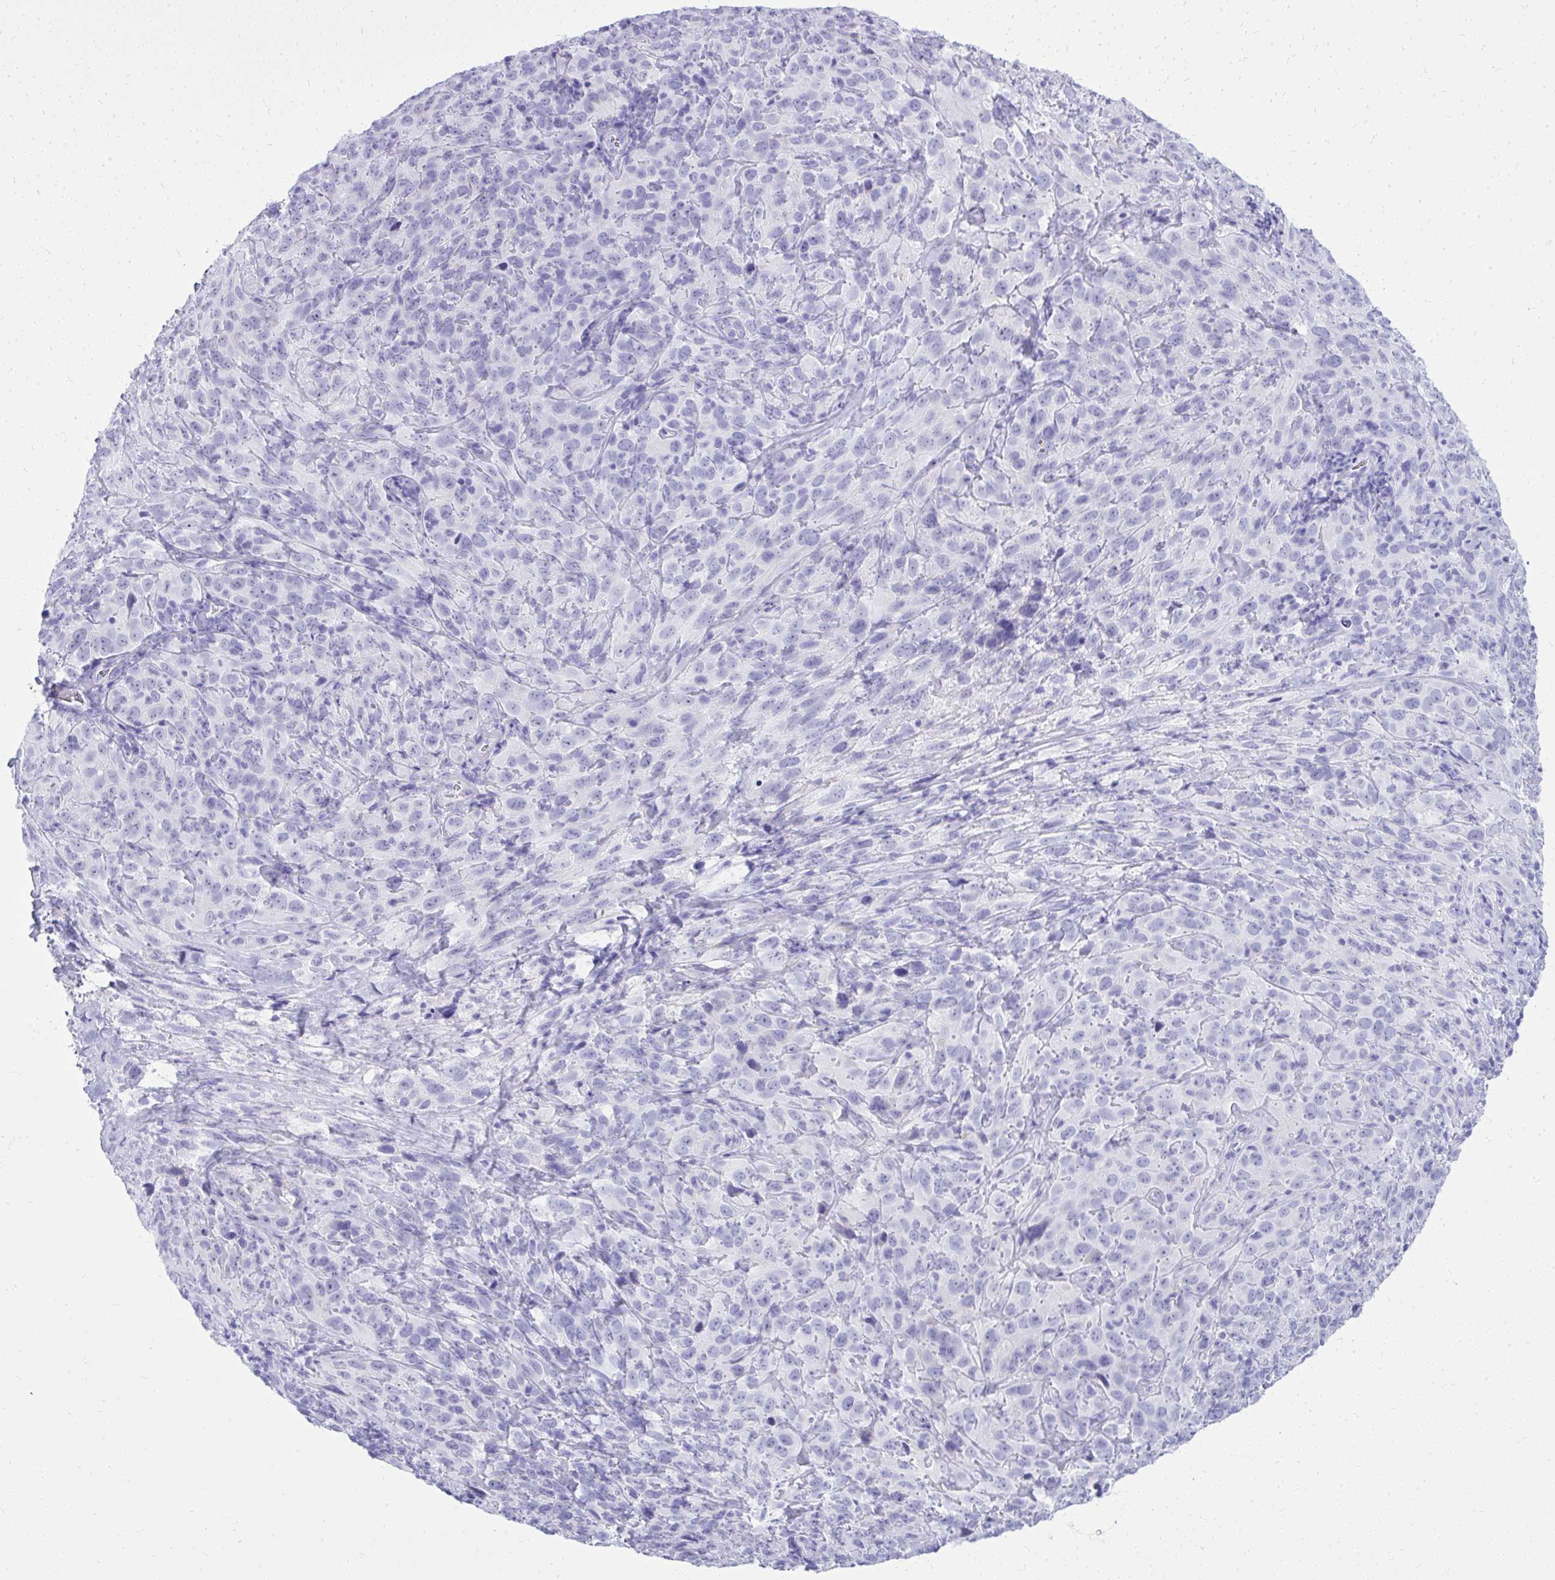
{"staining": {"intensity": "negative", "quantity": "none", "location": "none"}, "tissue": "cervical cancer", "cell_type": "Tumor cells", "image_type": "cancer", "snomed": [{"axis": "morphology", "description": "Squamous cell carcinoma, NOS"}, {"axis": "topography", "description": "Cervix"}], "caption": "Immunohistochemistry (IHC) of cervical cancer (squamous cell carcinoma) displays no positivity in tumor cells. (Brightfield microscopy of DAB (3,3'-diaminobenzidine) immunohistochemistry (IHC) at high magnification).", "gene": "RALYL", "patient": {"sex": "female", "age": 51}}